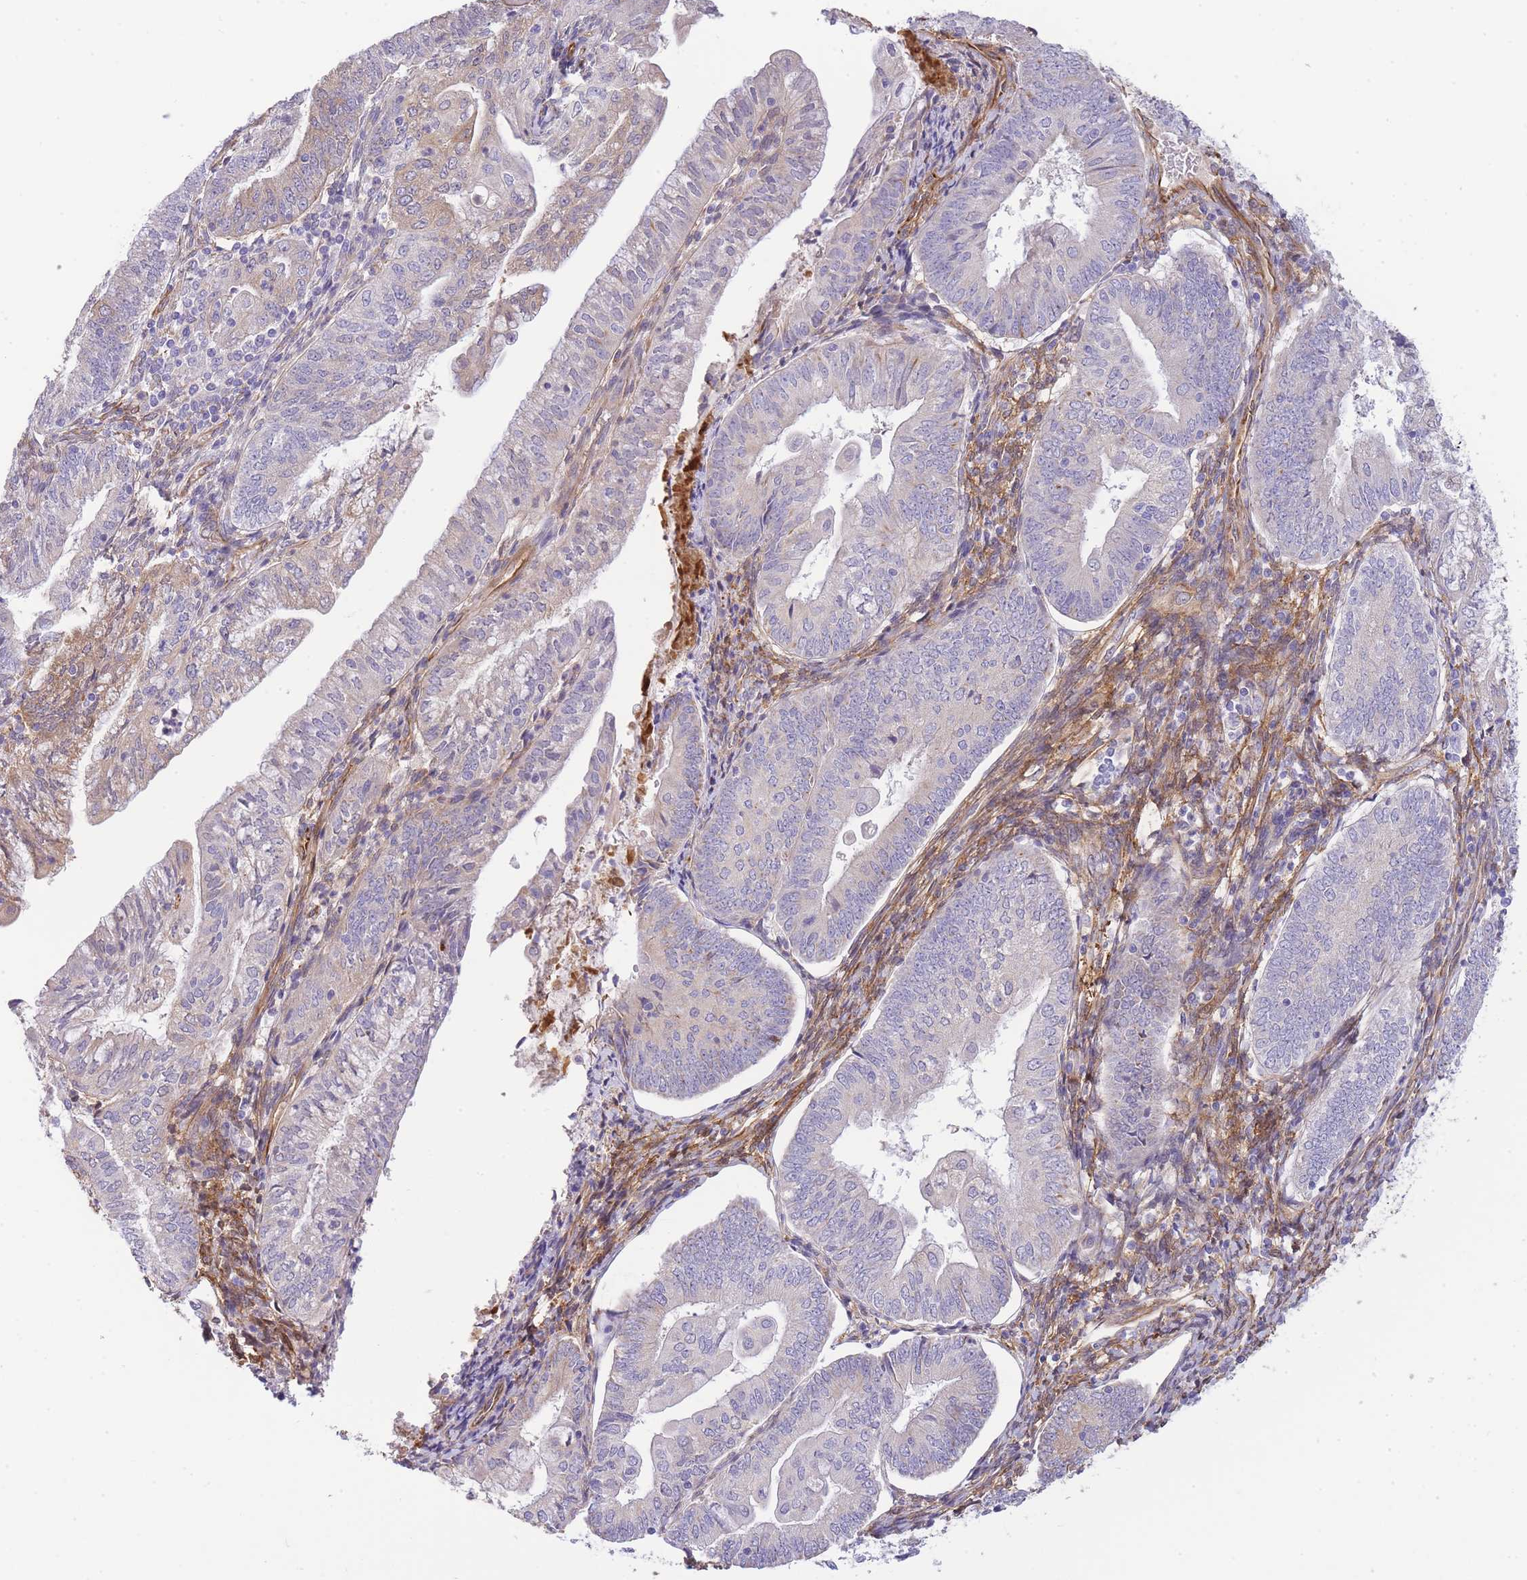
{"staining": {"intensity": "moderate", "quantity": "<25%", "location": "cytoplasmic/membranous"}, "tissue": "endometrial cancer", "cell_type": "Tumor cells", "image_type": "cancer", "snomed": [{"axis": "morphology", "description": "Adenocarcinoma, NOS"}, {"axis": "topography", "description": "Endometrium"}], "caption": "Human endometrial cancer stained with a protein marker demonstrates moderate staining in tumor cells.", "gene": "ECPAS", "patient": {"sex": "female", "age": 55}}